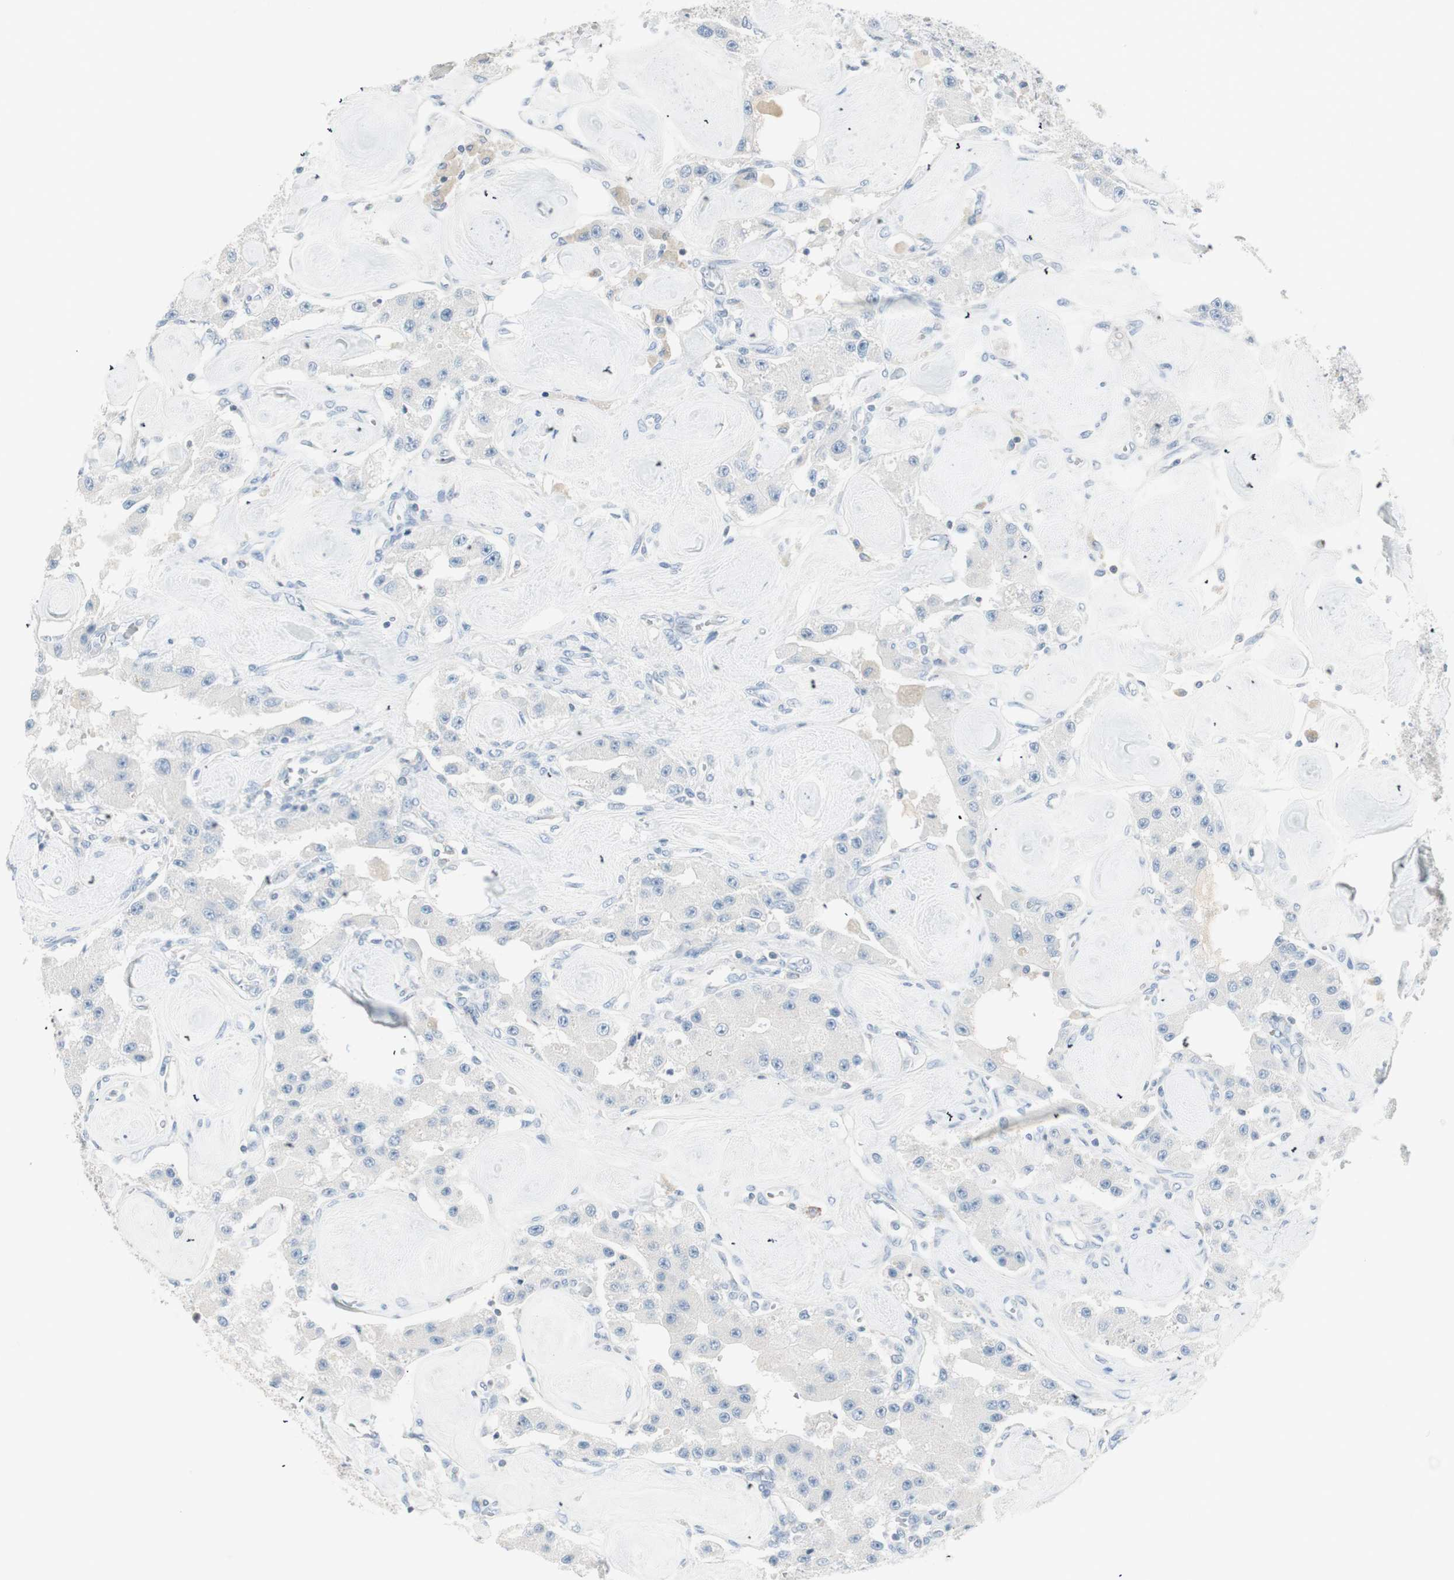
{"staining": {"intensity": "negative", "quantity": "none", "location": "none"}, "tissue": "carcinoid", "cell_type": "Tumor cells", "image_type": "cancer", "snomed": [{"axis": "morphology", "description": "Carcinoid, malignant, NOS"}, {"axis": "topography", "description": "Pancreas"}], "caption": "Carcinoid stained for a protein using immunohistochemistry demonstrates no positivity tumor cells.", "gene": "ITLN2", "patient": {"sex": "male", "age": 41}}